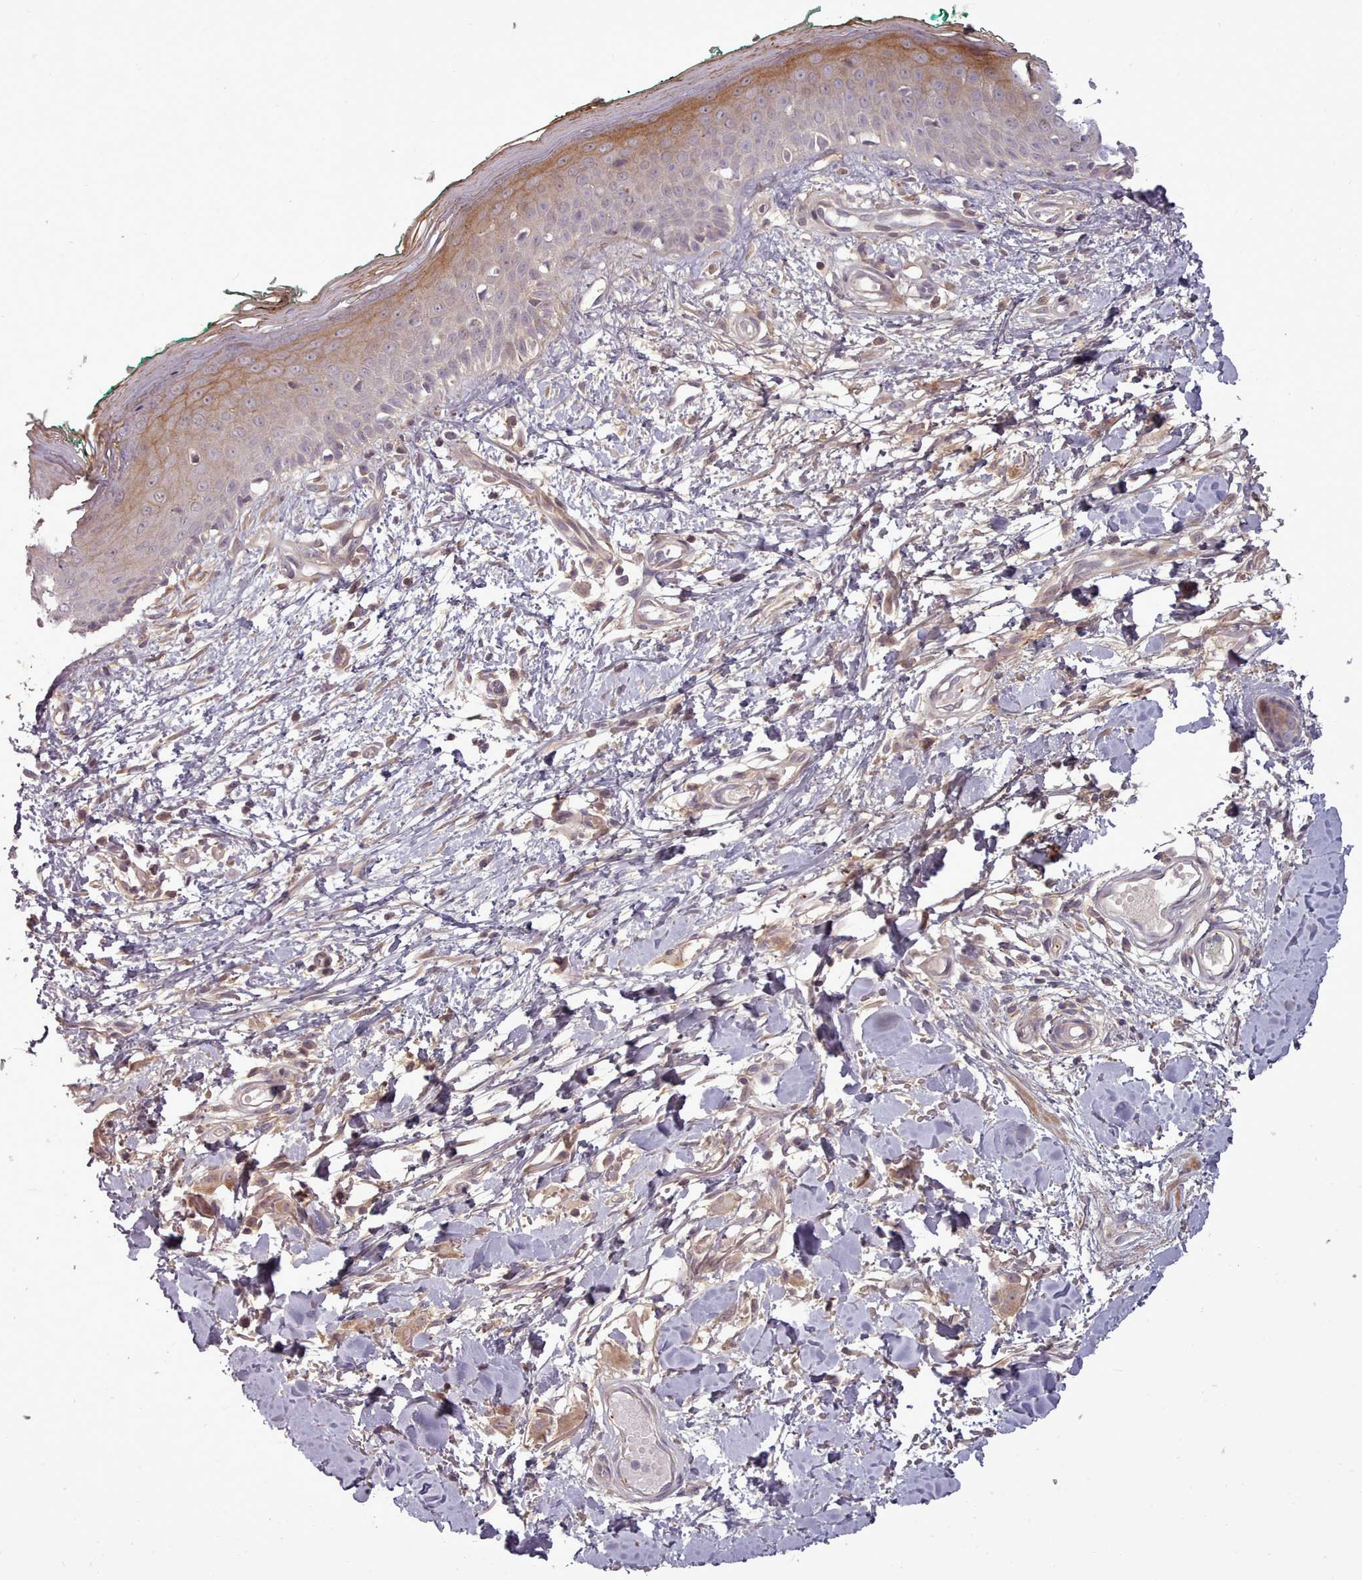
{"staining": {"intensity": "negative", "quantity": "none", "location": "none"}, "tissue": "skin", "cell_type": "Fibroblasts", "image_type": "normal", "snomed": [{"axis": "morphology", "description": "Normal tissue, NOS"}, {"axis": "morphology", "description": "Malignant melanoma, NOS"}, {"axis": "topography", "description": "Skin"}], "caption": "The histopathology image demonstrates no staining of fibroblasts in normal skin. (DAB immunohistochemistry visualized using brightfield microscopy, high magnification).", "gene": "LEFTY1", "patient": {"sex": "male", "age": 62}}